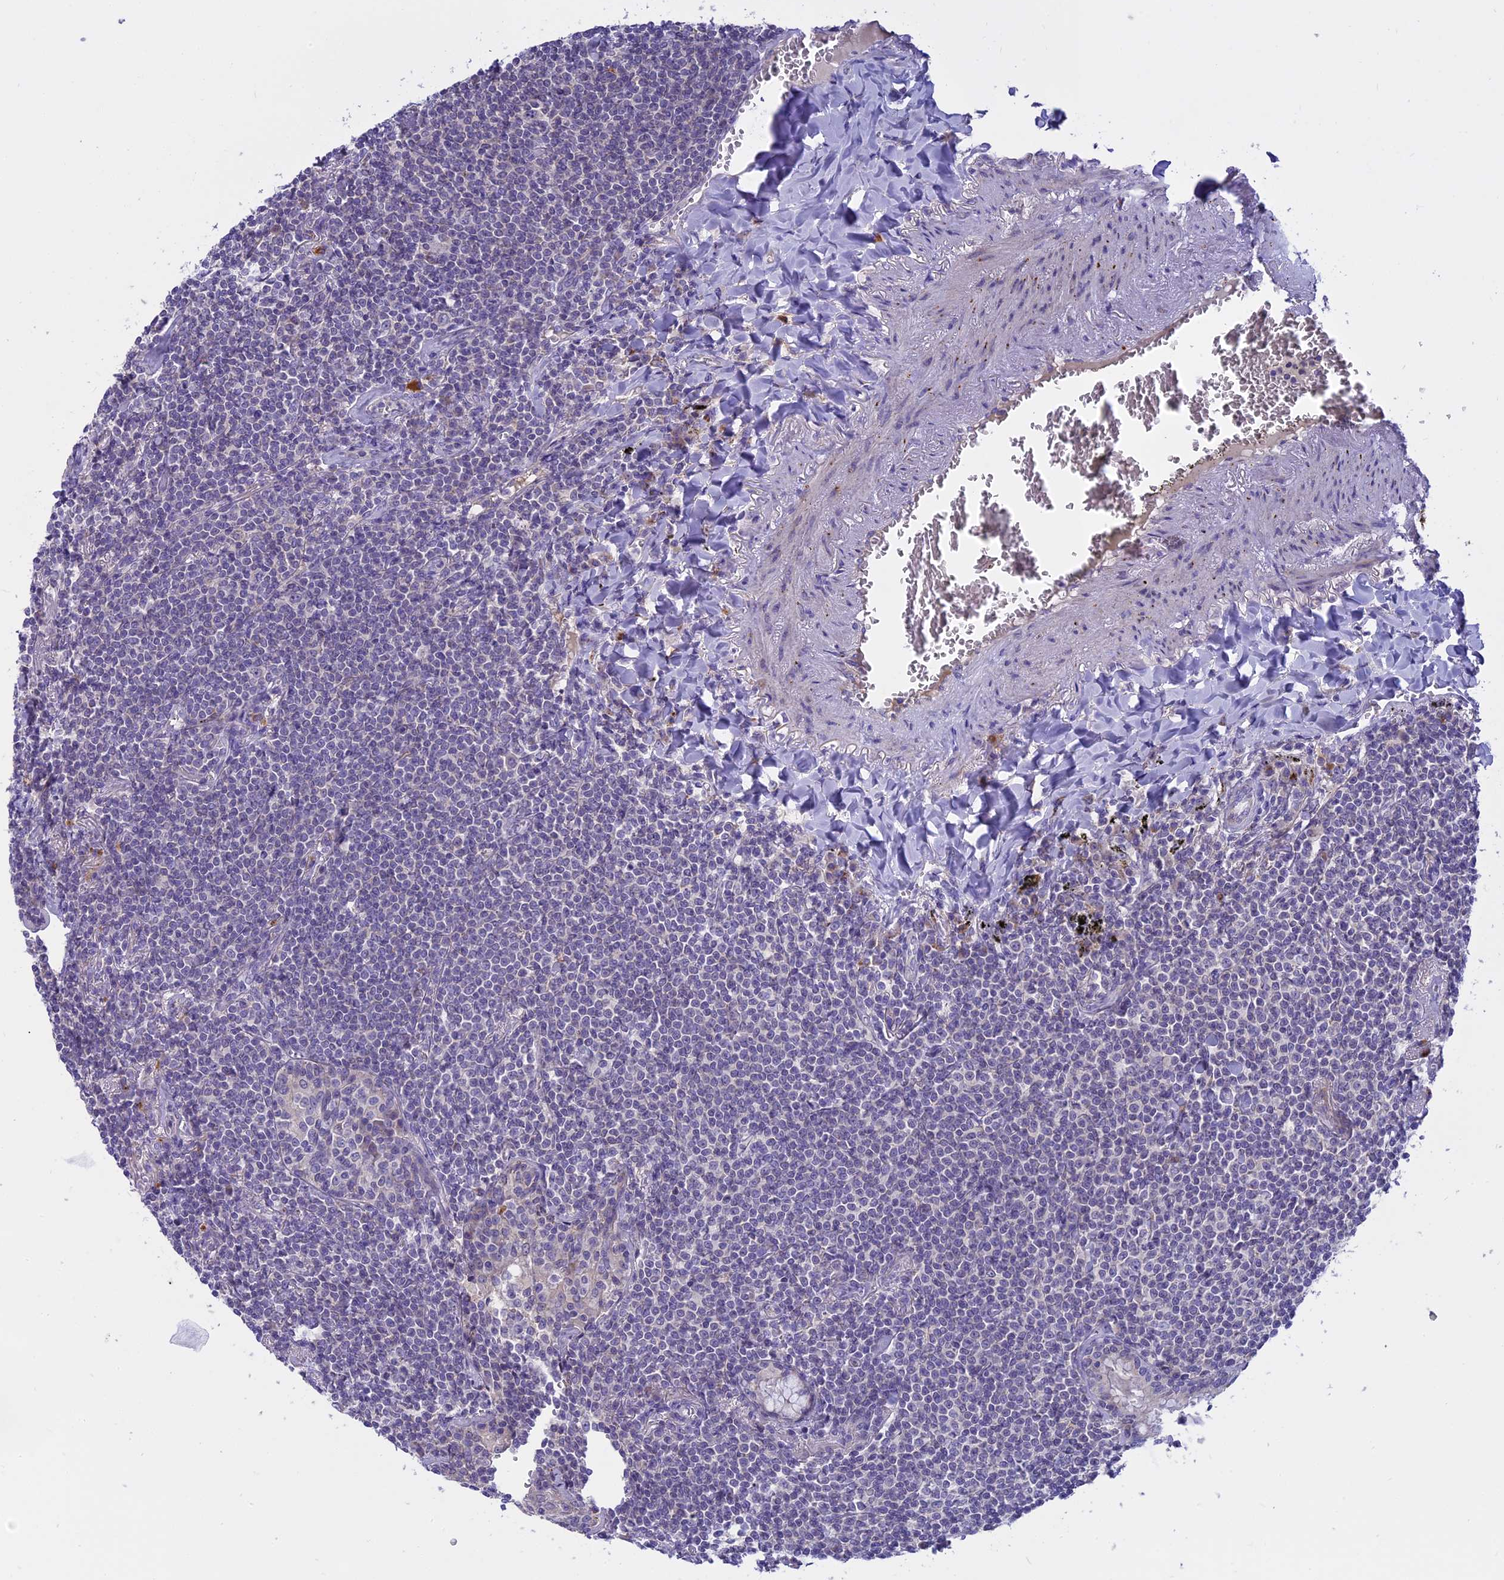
{"staining": {"intensity": "negative", "quantity": "none", "location": "none"}, "tissue": "lymphoma", "cell_type": "Tumor cells", "image_type": "cancer", "snomed": [{"axis": "morphology", "description": "Malignant lymphoma, non-Hodgkin's type, Low grade"}, {"axis": "topography", "description": "Lung"}], "caption": "Immunohistochemical staining of malignant lymphoma, non-Hodgkin's type (low-grade) exhibits no significant staining in tumor cells.", "gene": "LYPD6", "patient": {"sex": "female", "age": 71}}